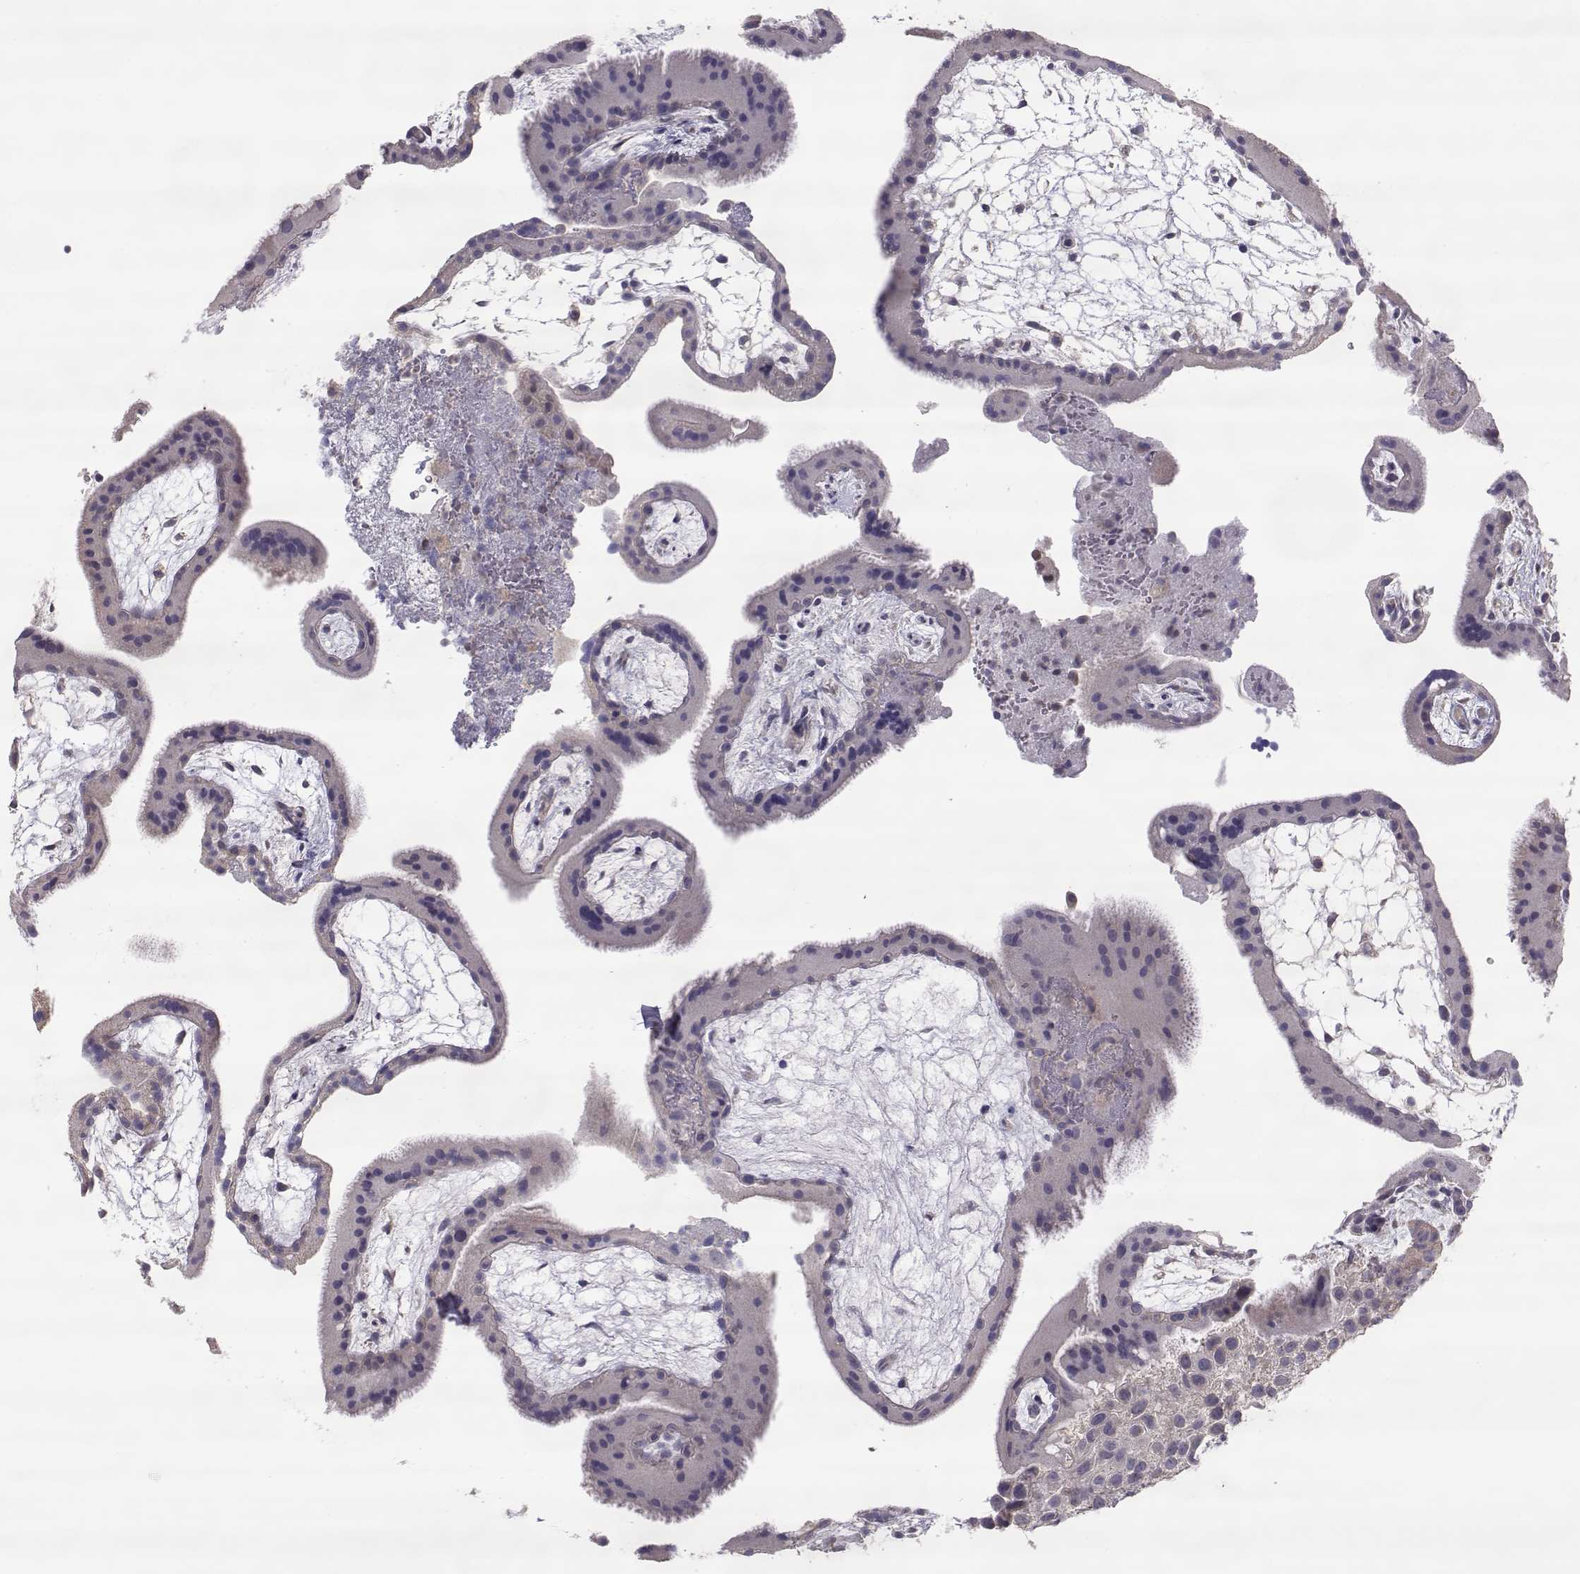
{"staining": {"intensity": "negative", "quantity": "none", "location": "none"}, "tissue": "placenta", "cell_type": "Decidual cells", "image_type": "normal", "snomed": [{"axis": "morphology", "description": "Normal tissue, NOS"}, {"axis": "topography", "description": "Placenta"}], "caption": "Placenta was stained to show a protein in brown. There is no significant positivity in decidual cells. (DAB immunohistochemistry visualized using brightfield microscopy, high magnification).", "gene": "NCAM2", "patient": {"sex": "female", "age": 19}}